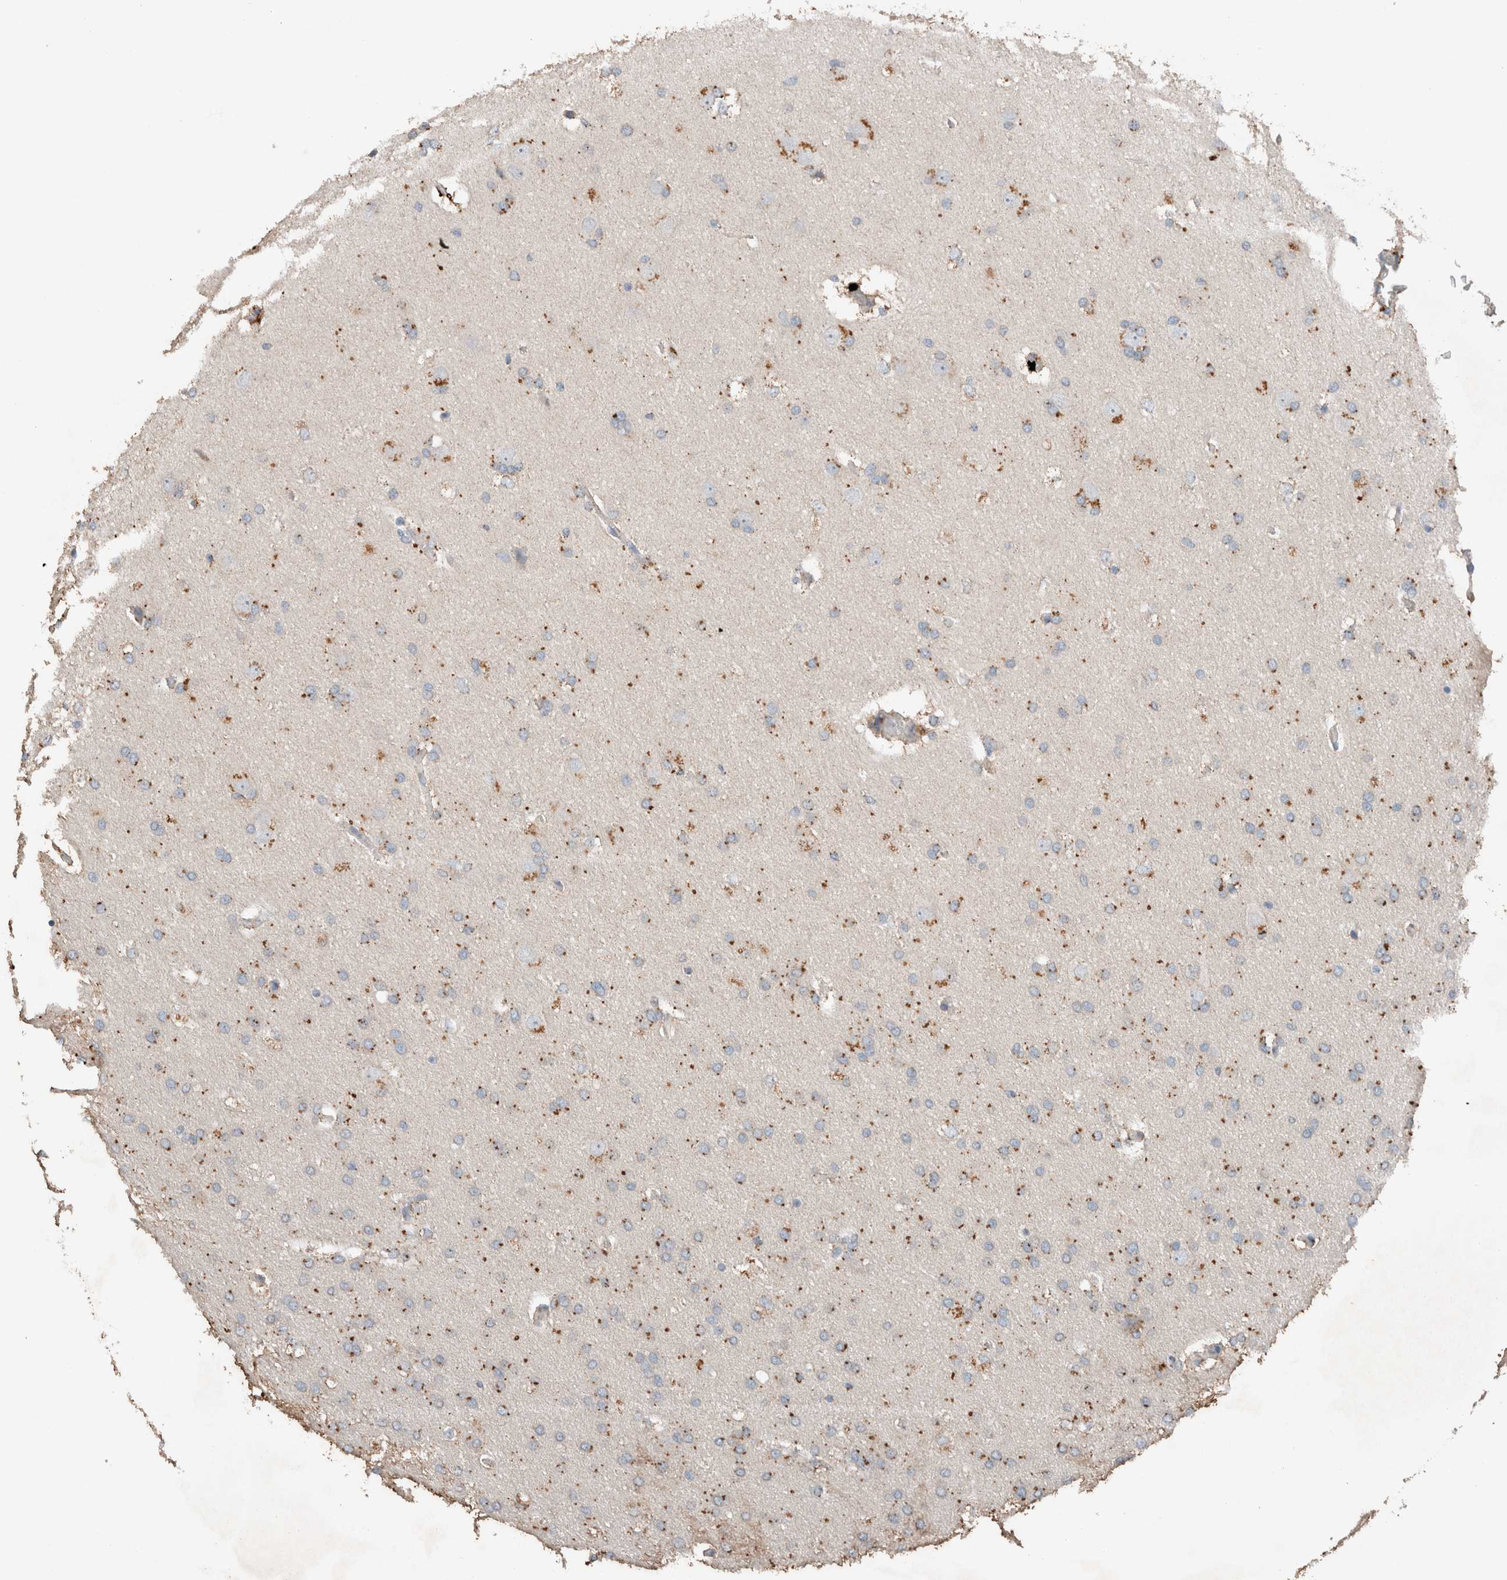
{"staining": {"intensity": "moderate", "quantity": "25%-75%", "location": "cytoplasmic/membranous"}, "tissue": "glioma", "cell_type": "Tumor cells", "image_type": "cancer", "snomed": [{"axis": "morphology", "description": "Glioma, malignant, Low grade"}, {"axis": "topography", "description": "Brain"}], "caption": "Immunohistochemical staining of human glioma shows medium levels of moderate cytoplasmic/membranous protein staining in approximately 25%-75% of tumor cells.", "gene": "UGCG", "patient": {"sex": "female", "age": 37}}